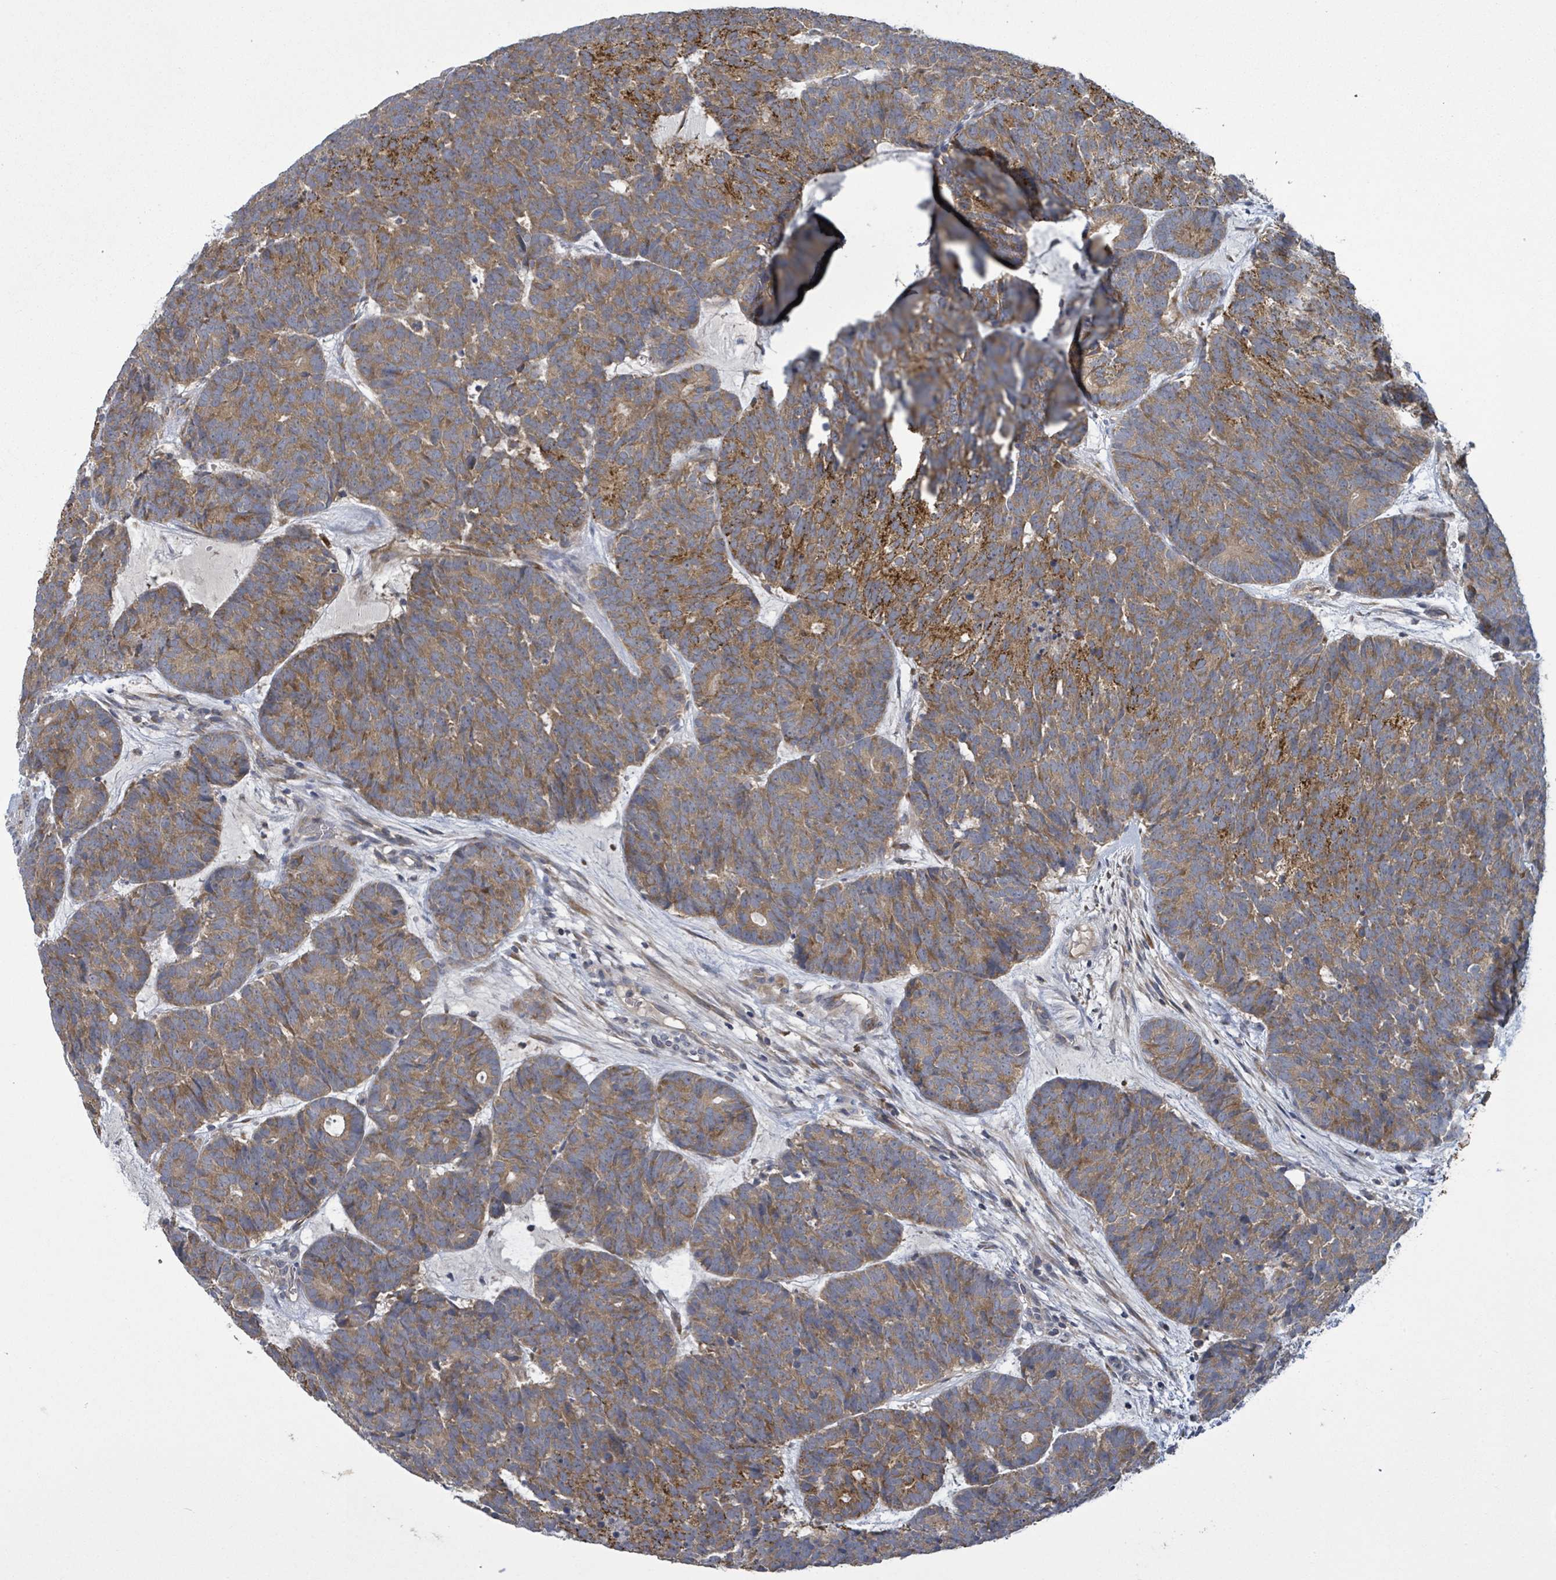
{"staining": {"intensity": "moderate", "quantity": ">75%", "location": "cytoplasmic/membranous"}, "tissue": "head and neck cancer", "cell_type": "Tumor cells", "image_type": "cancer", "snomed": [{"axis": "morphology", "description": "Adenocarcinoma, NOS"}, {"axis": "topography", "description": "Head-Neck"}], "caption": "The micrograph exhibits a brown stain indicating the presence of a protein in the cytoplasmic/membranous of tumor cells in adenocarcinoma (head and neck).", "gene": "SERPINE3", "patient": {"sex": "female", "age": 81}}